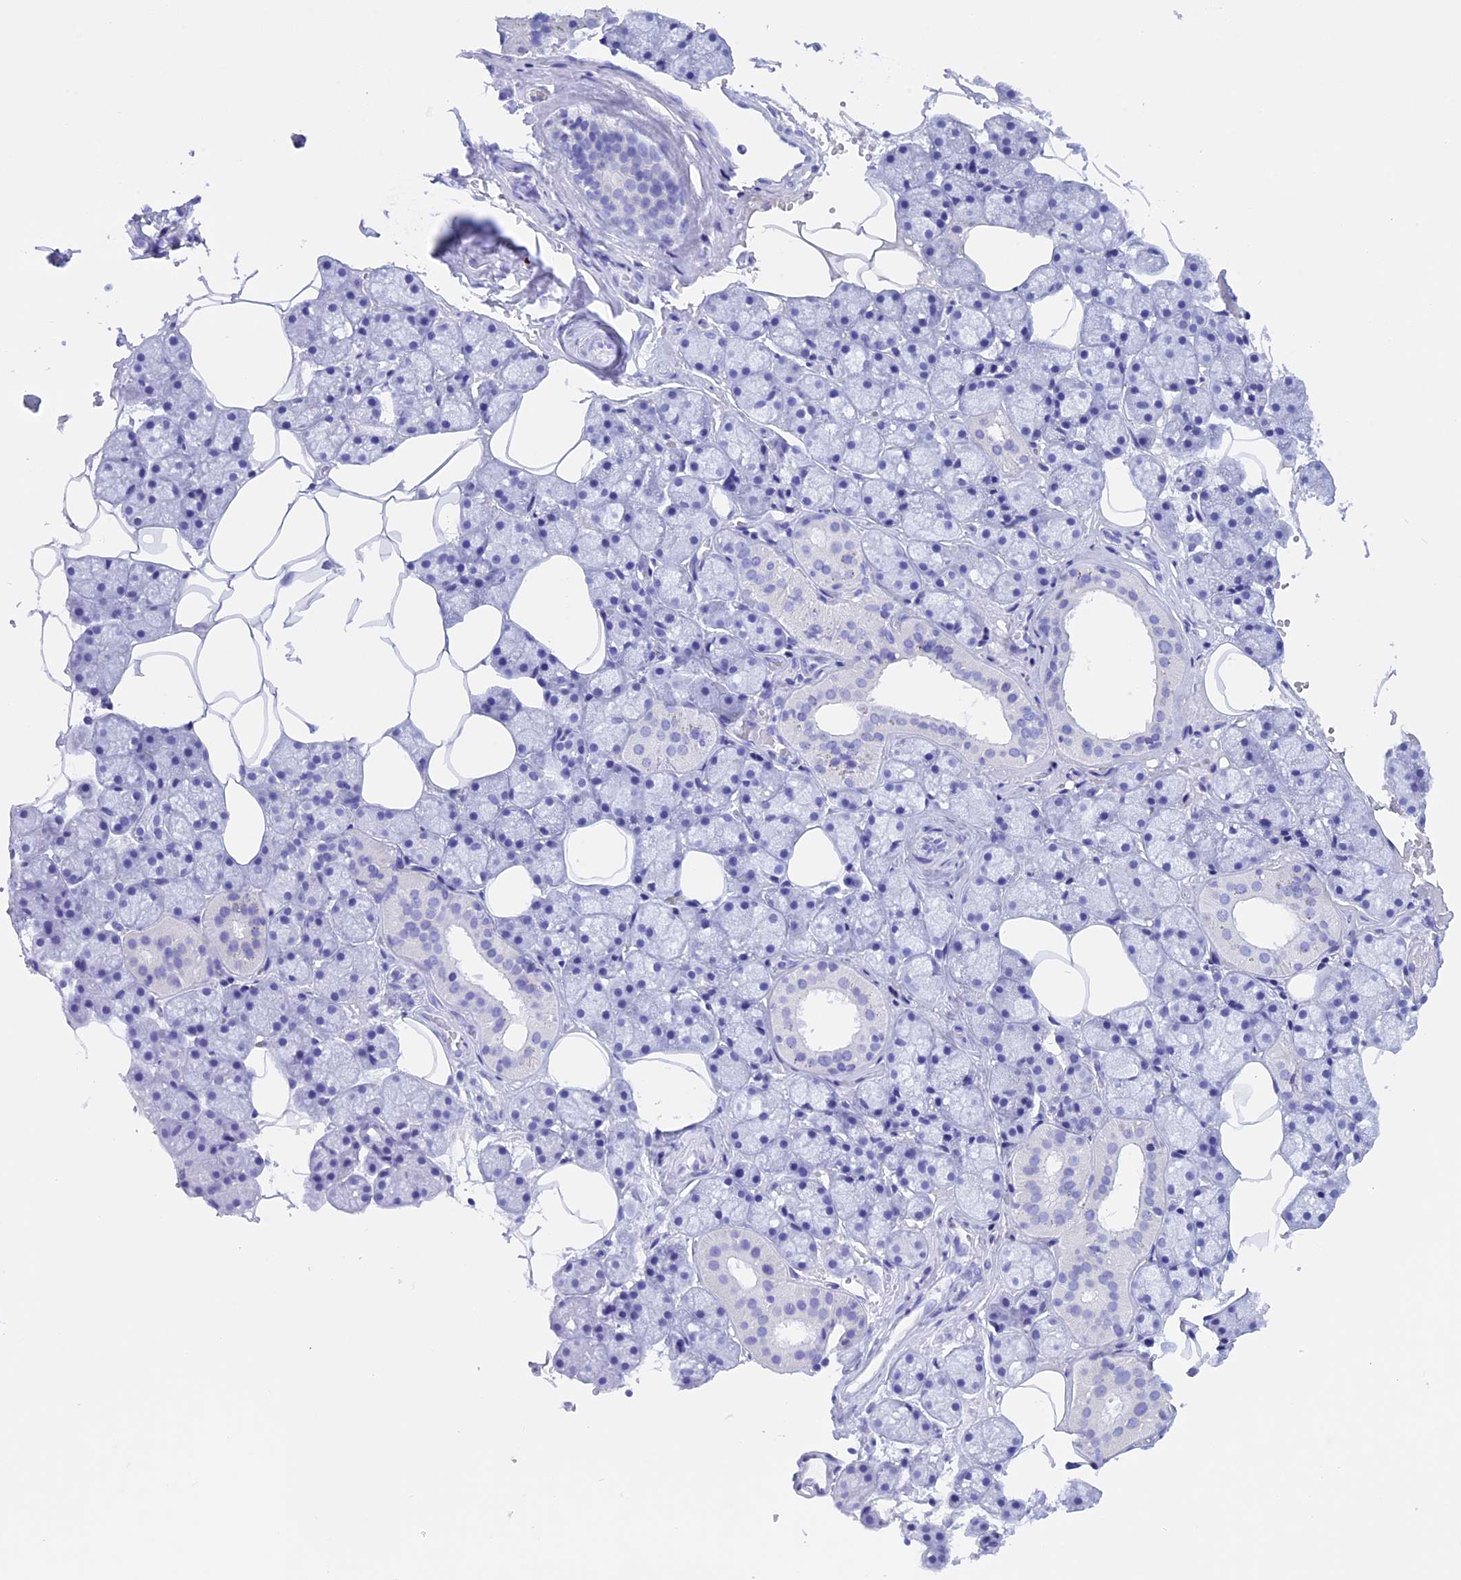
{"staining": {"intensity": "strong", "quantity": "<25%", "location": "cytoplasmic/membranous"}, "tissue": "salivary gland", "cell_type": "Glandular cells", "image_type": "normal", "snomed": [{"axis": "morphology", "description": "Normal tissue, NOS"}, {"axis": "topography", "description": "Salivary gland"}], "caption": "A brown stain labels strong cytoplasmic/membranous expression of a protein in glandular cells of benign salivary gland.", "gene": "BRI3", "patient": {"sex": "male", "age": 62}}